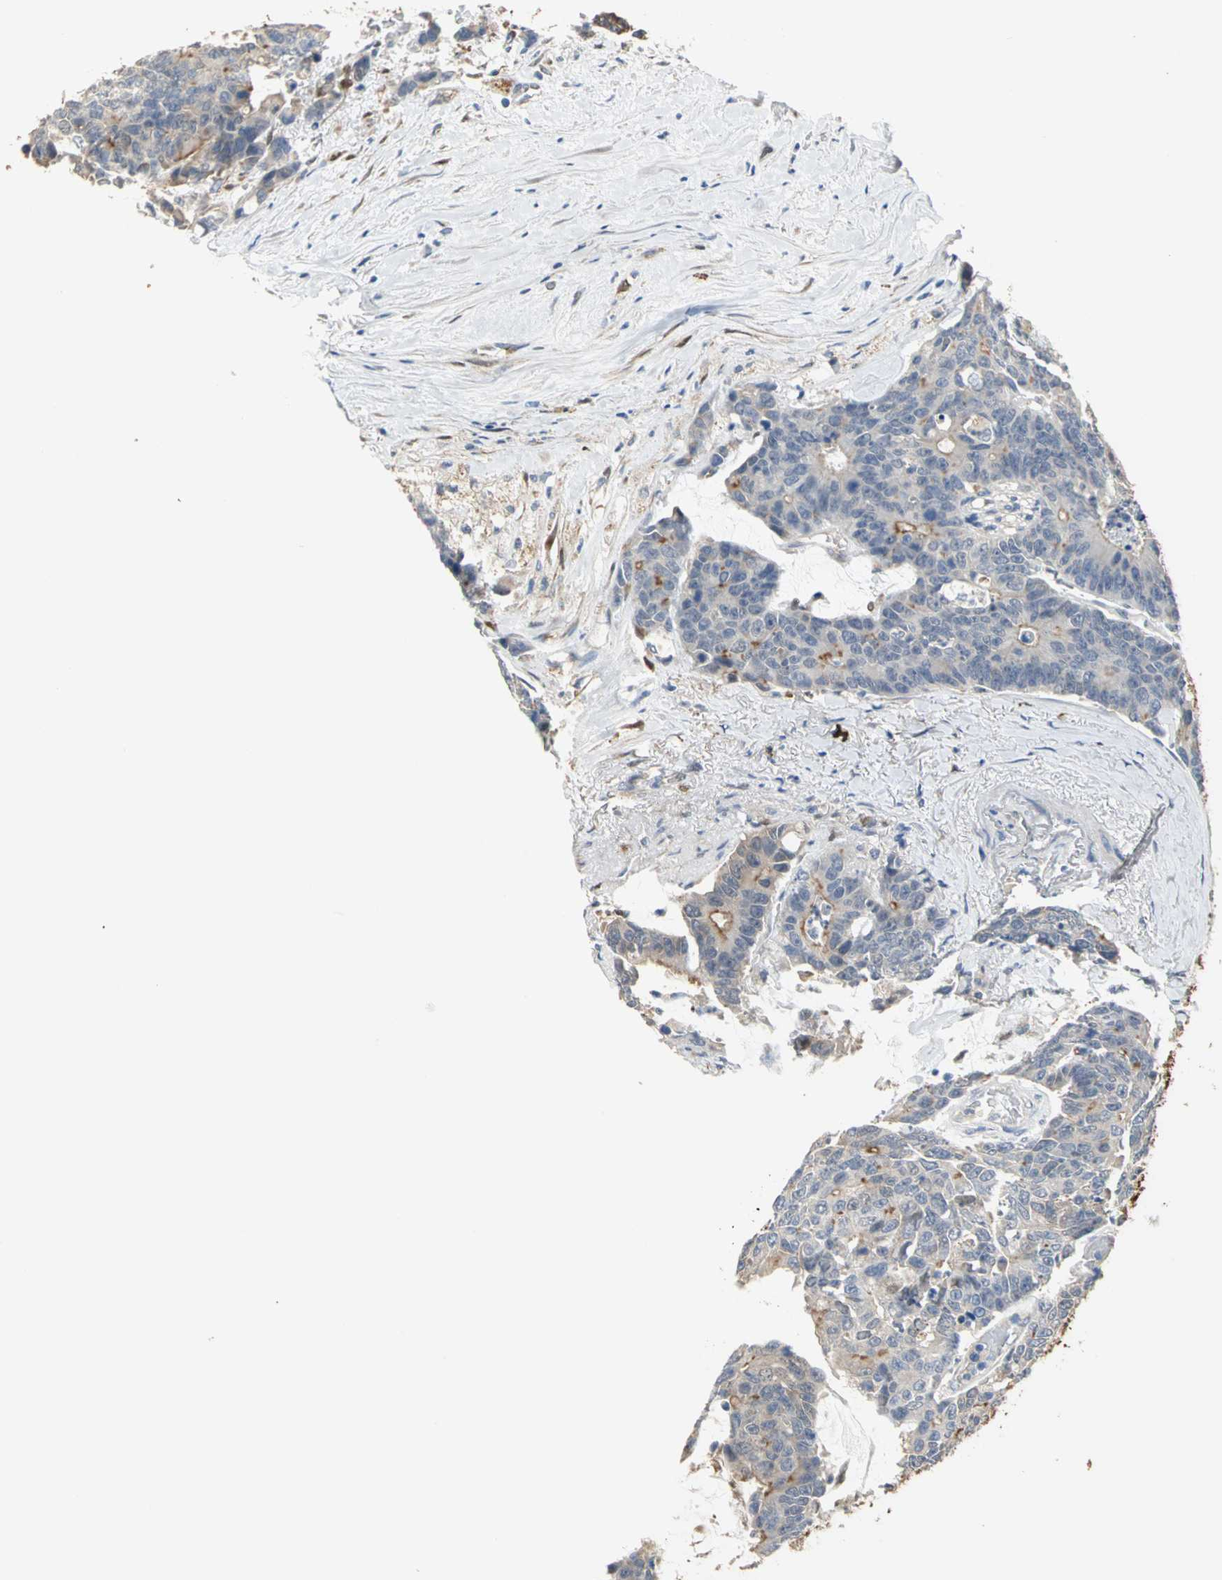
{"staining": {"intensity": "negative", "quantity": "none", "location": "none"}, "tissue": "colorectal cancer", "cell_type": "Tumor cells", "image_type": "cancer", "snomed": [{"axis": "morphology", "description": "Adenocarcinoma, NOS"}, {"axis": "topography", "description": "Colon"}], "caption": "Immunohistochemistry micrograph of colorectal cancer stained for a protein (brown), which displays no staining in tumor cells.", "gene": "IL17RB", "patient": {"sex": "female", "age": 86}}